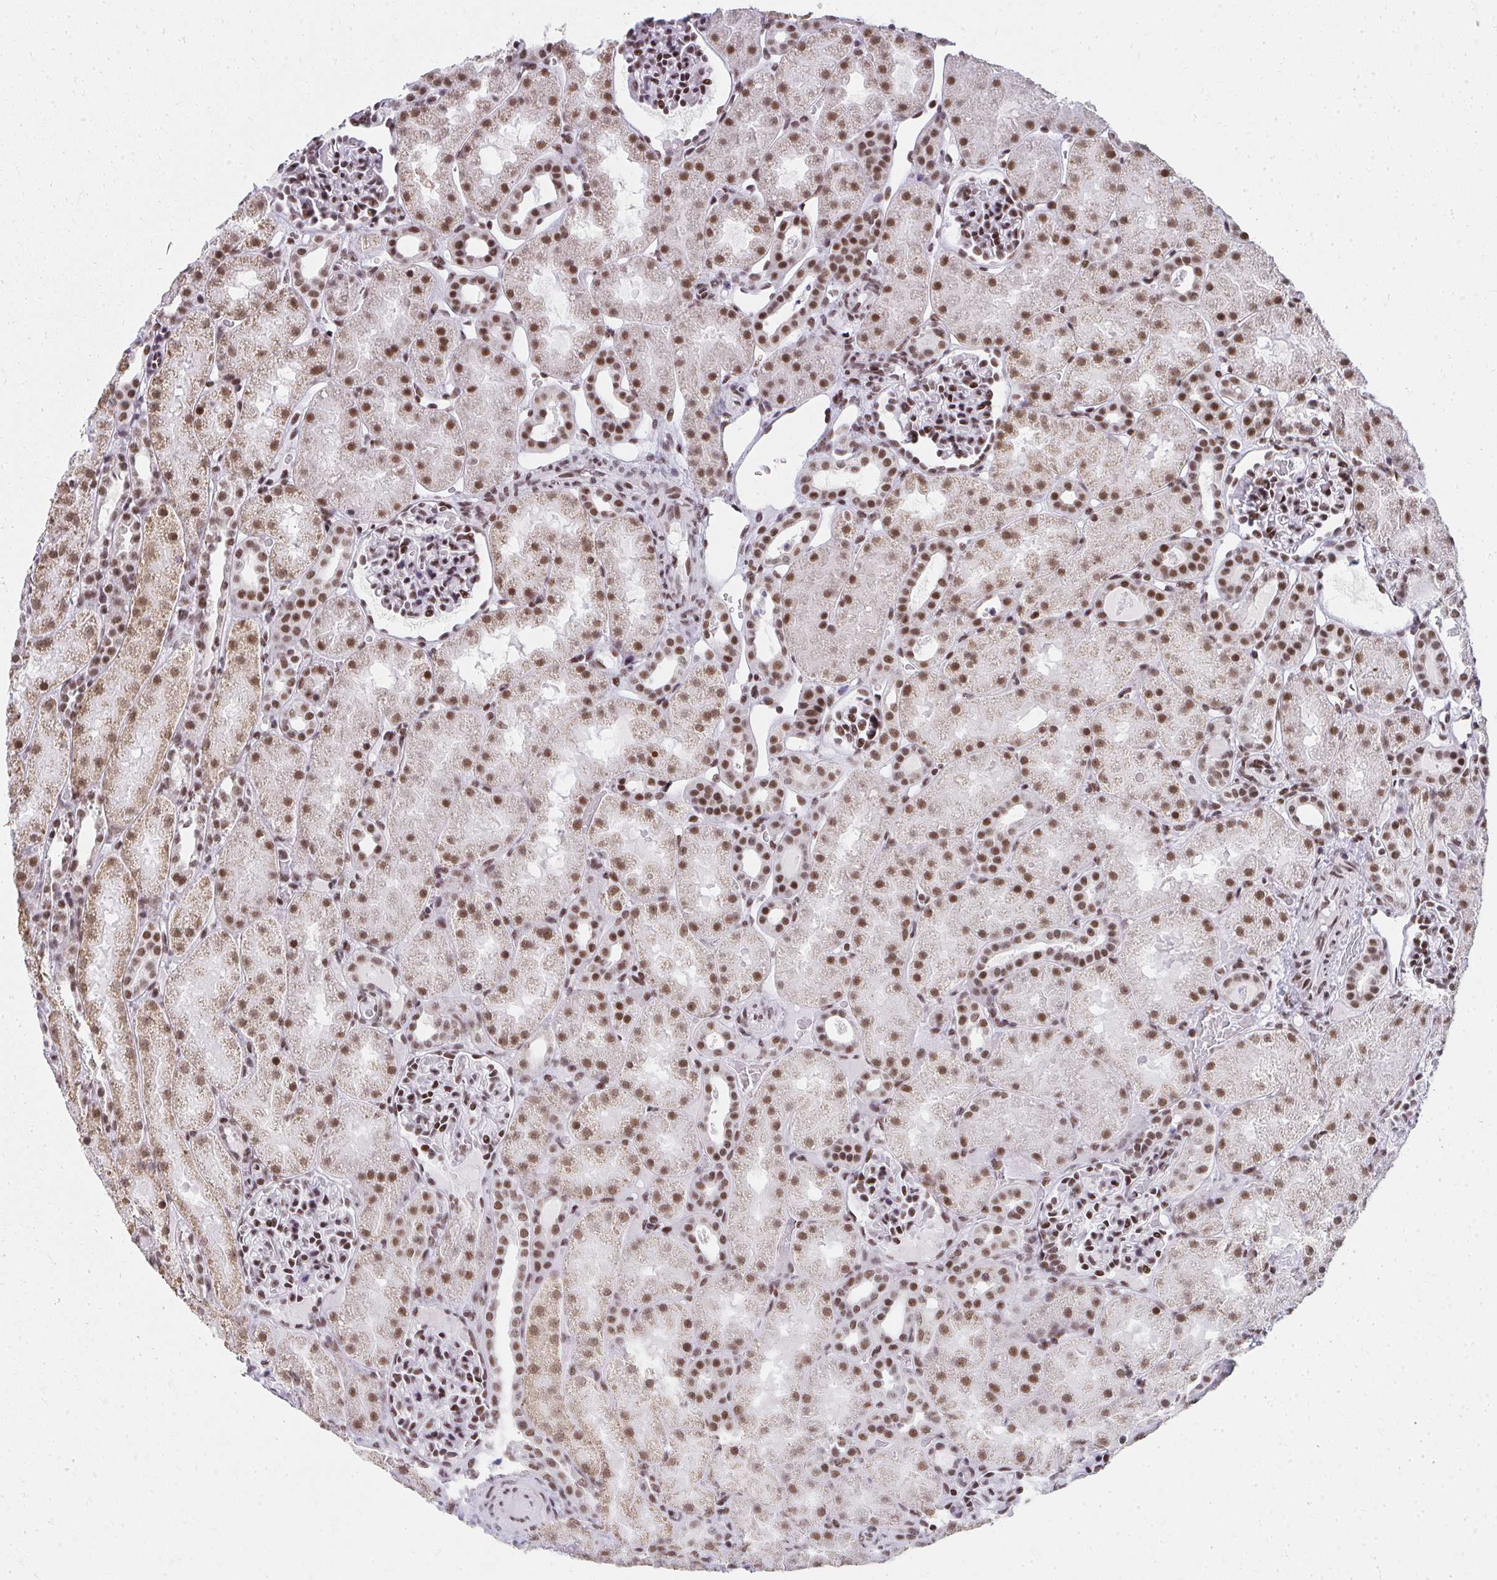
{"staining": {"intensity": "moderate", "quantity": ">75%", "location": "nuclear"}, "tissue": "kidney", "cell_type": "Cells in glomeruli", "image_type": "normal", "snomed": [{"axis": "morphology", "description": "Normal tissue, NOS"}, {"axis": "topography", "description": "Kidney"}], "caption": "Protein expression analysis of unremarkable kidney reveals moderate nuclear staining in approximately >75% of cells in glomeruli. The staining was performed using DAB (3,3'-diaminobenzidine), with brown indicating positive protein expression. Nuclei are stained blue with hematoxylin.", "gene": "CREBBP", "patient": {"sex": "male", "age": 2}}